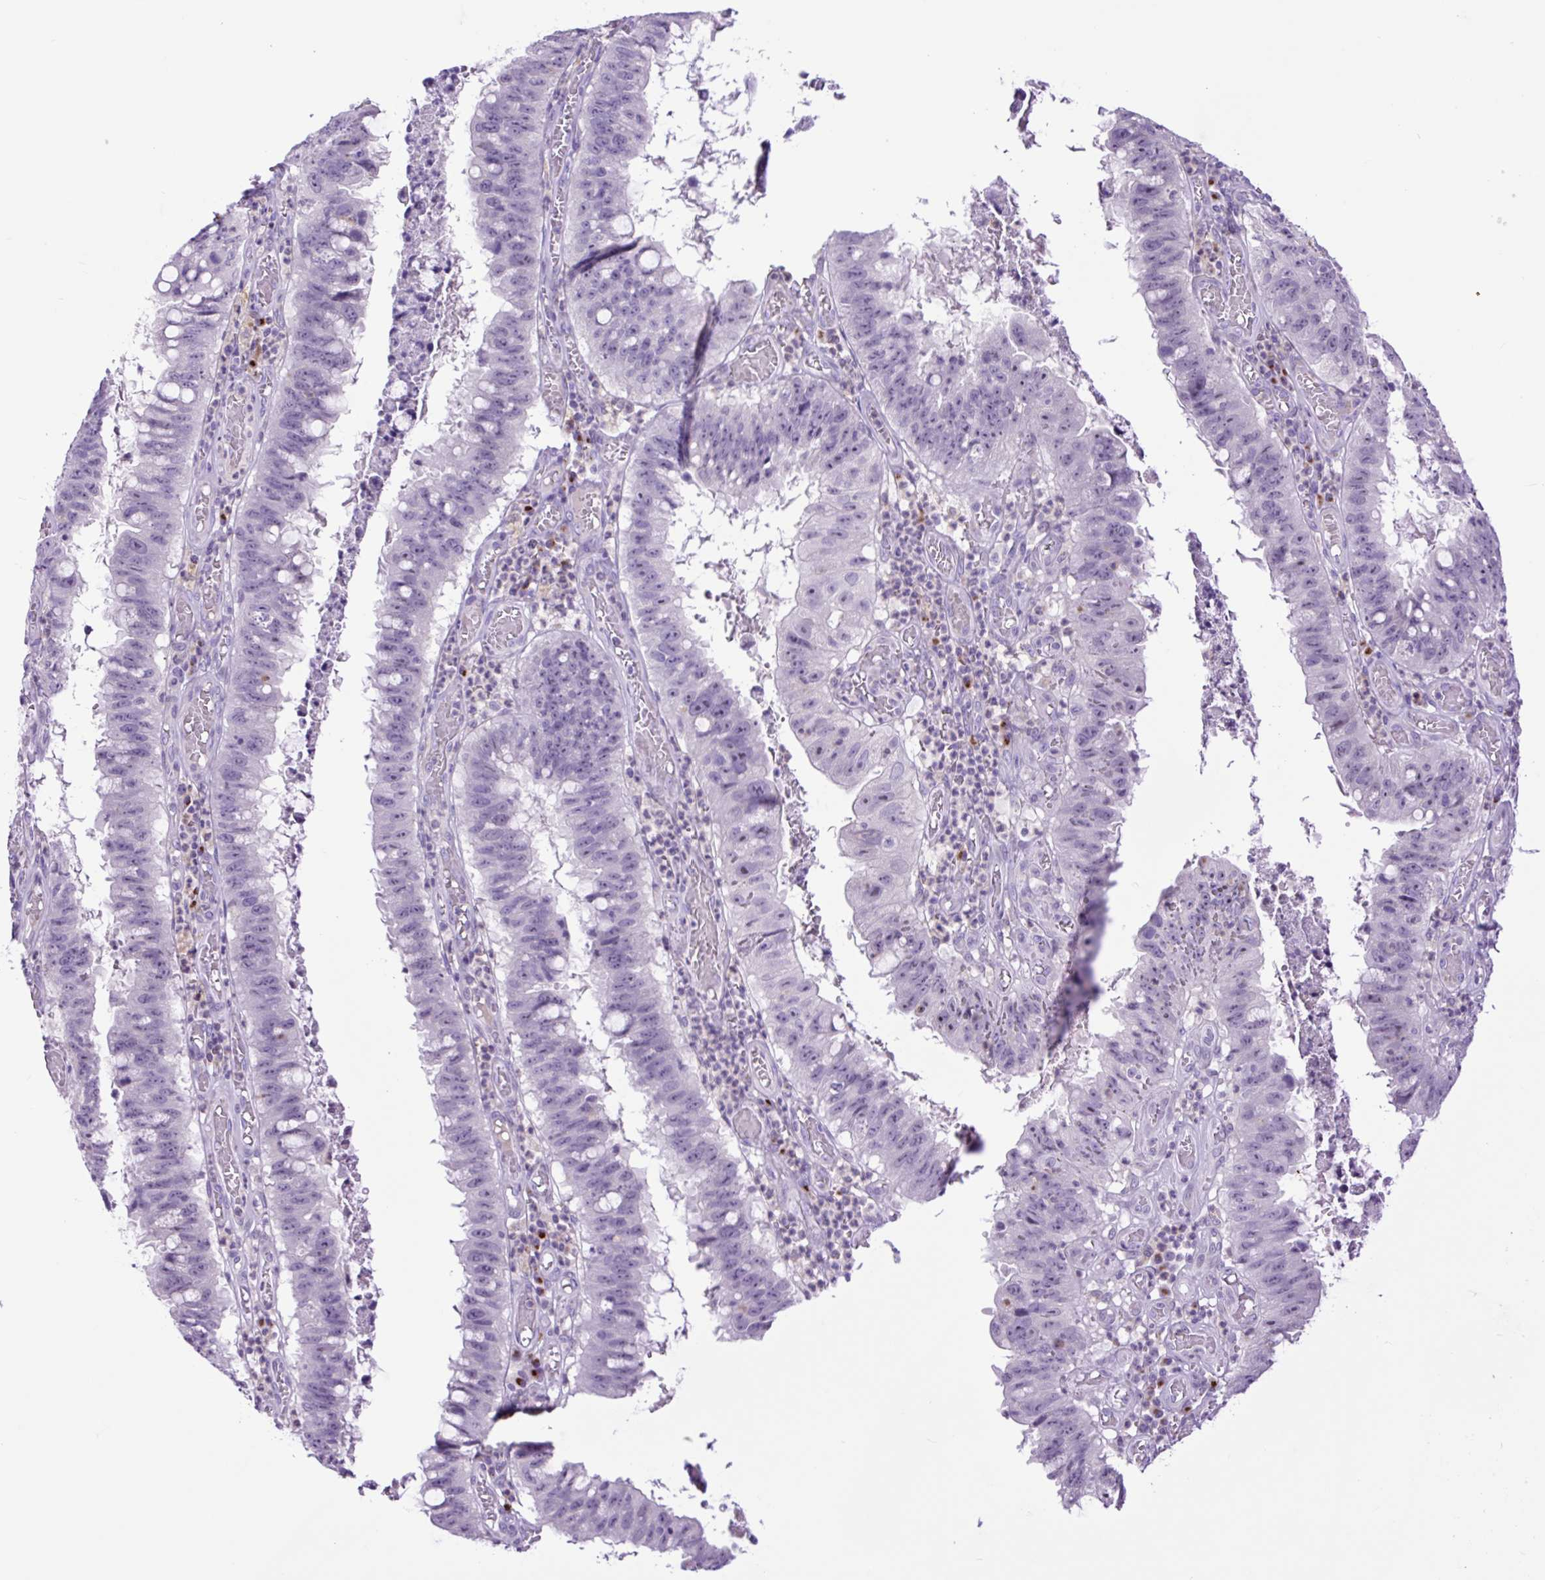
{"staining": {"intensity": "negative", "quantity": "none", "location": "none"}, "tissue": "stomach cancer", "cell_type": "Tumor cells", "image_type": "cancer", "snomed": [{"axis": "morphology", "description": "Adenocarcinoma, NOS"}, {"axis": "topography", "description": "Stomach"}], "caption": "Stomach cancer was stained to show a protein in brown. There is no significant staining in tumor cells. The staining was performed using DAB to visualize the protein expression in brown, while the nuclei were stained in blue with hematoxylin (Magnification: 20x).", "gene": "MFSD3", "patient": {"sex": "male", "age": 59}}